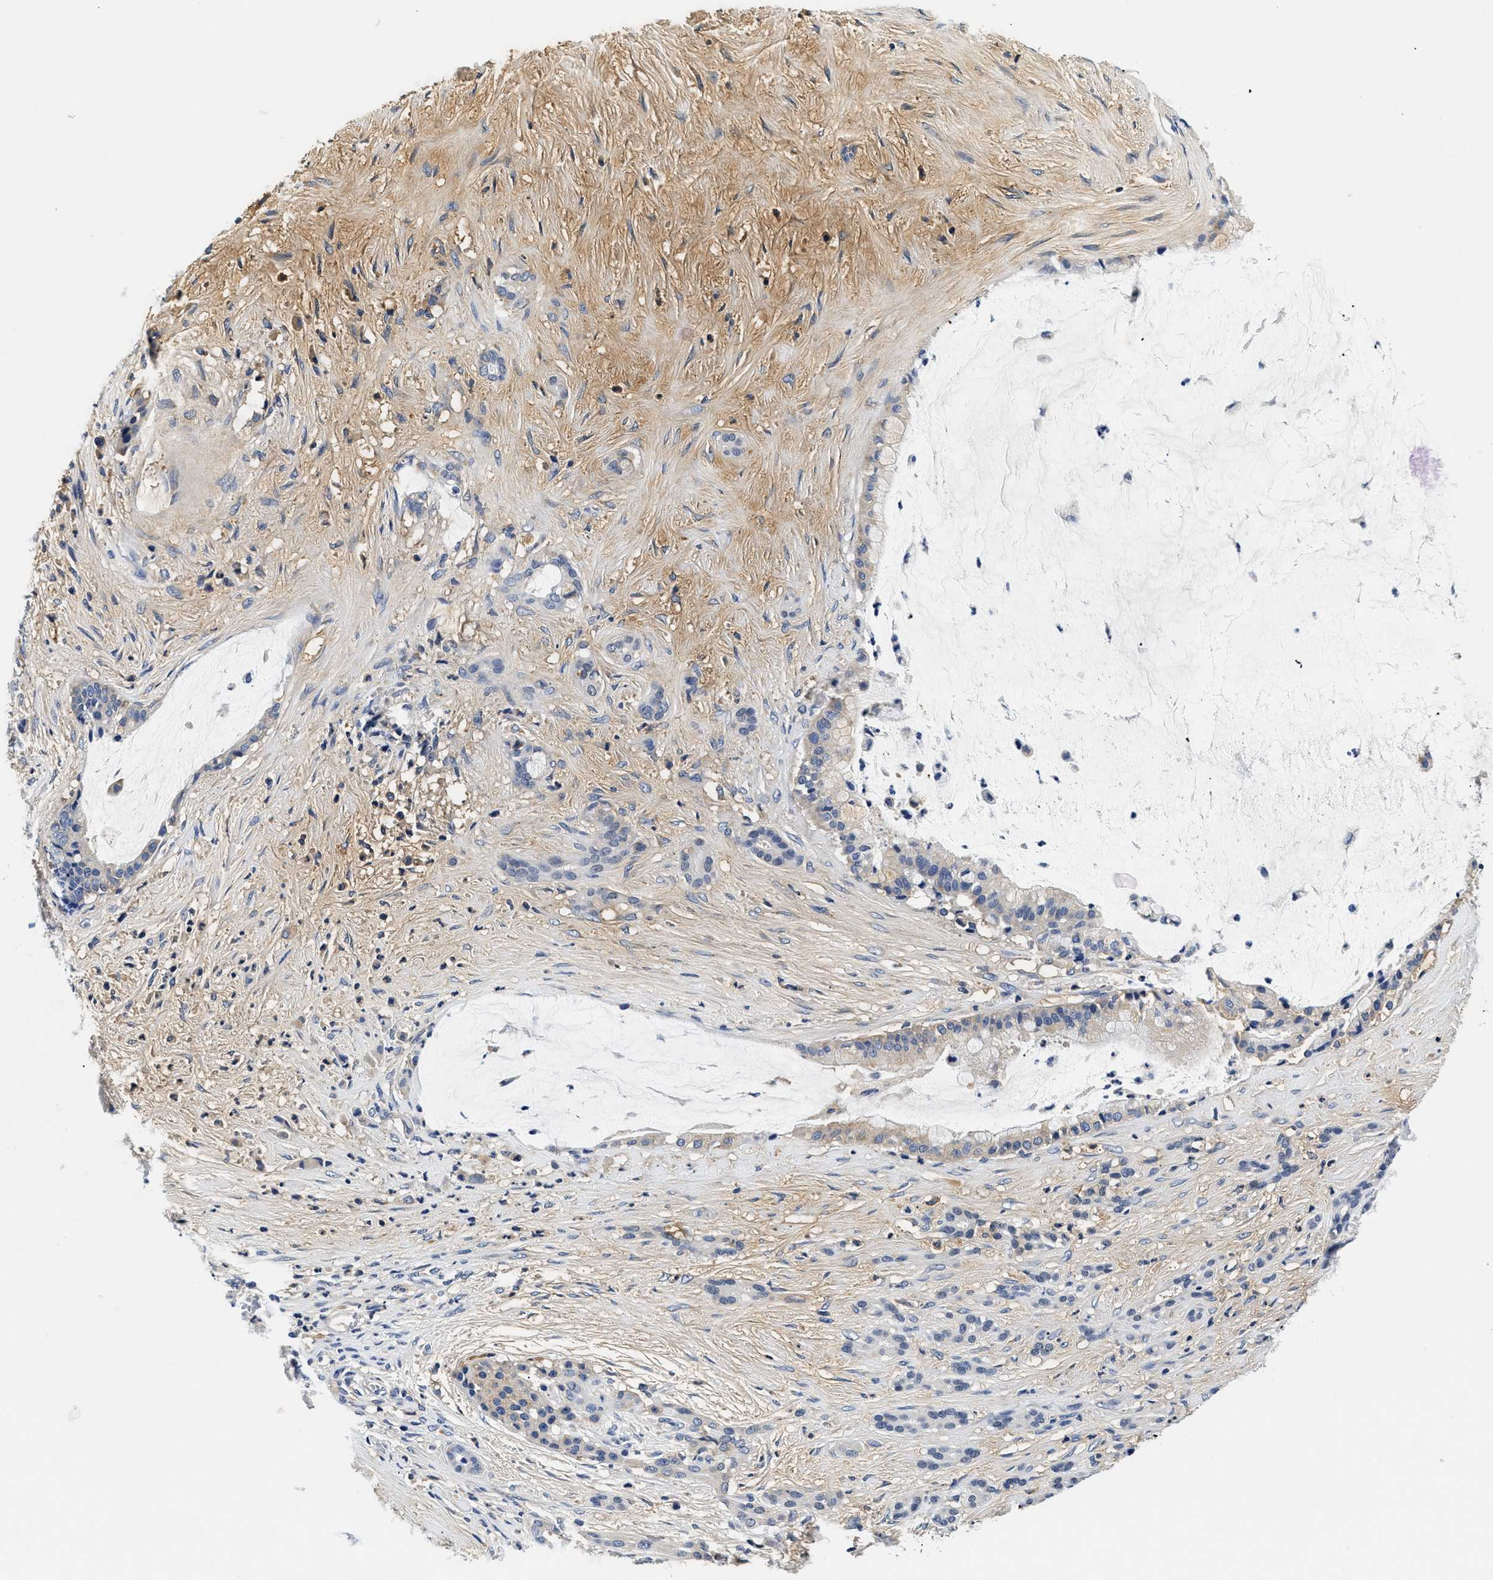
{"staining": {"intensity": "weak", "quantity": "<25%", "location": "cytoplasmic/membranous"}, "tissue": "pancreatic cancer", "cell_type": "Tumor cells", "image_type": "cancer", "snomed": [{"axis": "morphology", "description": "Adenocarcinoma, NOS"}, {"axis": "topography", "description": "Pancreas"}], "caption": "This is a histopathology image of immunohistochemistry (IHC) staining of adenocarcinoma (pancreatic), which shows no expression in tumor cells. (Brightfield microscopy of DAB (3,3'-diaminobenzidine) immunohistochemistry at high magnification).", "gene": "MEA1", "patient": {"sex": "male", "age": 41}}